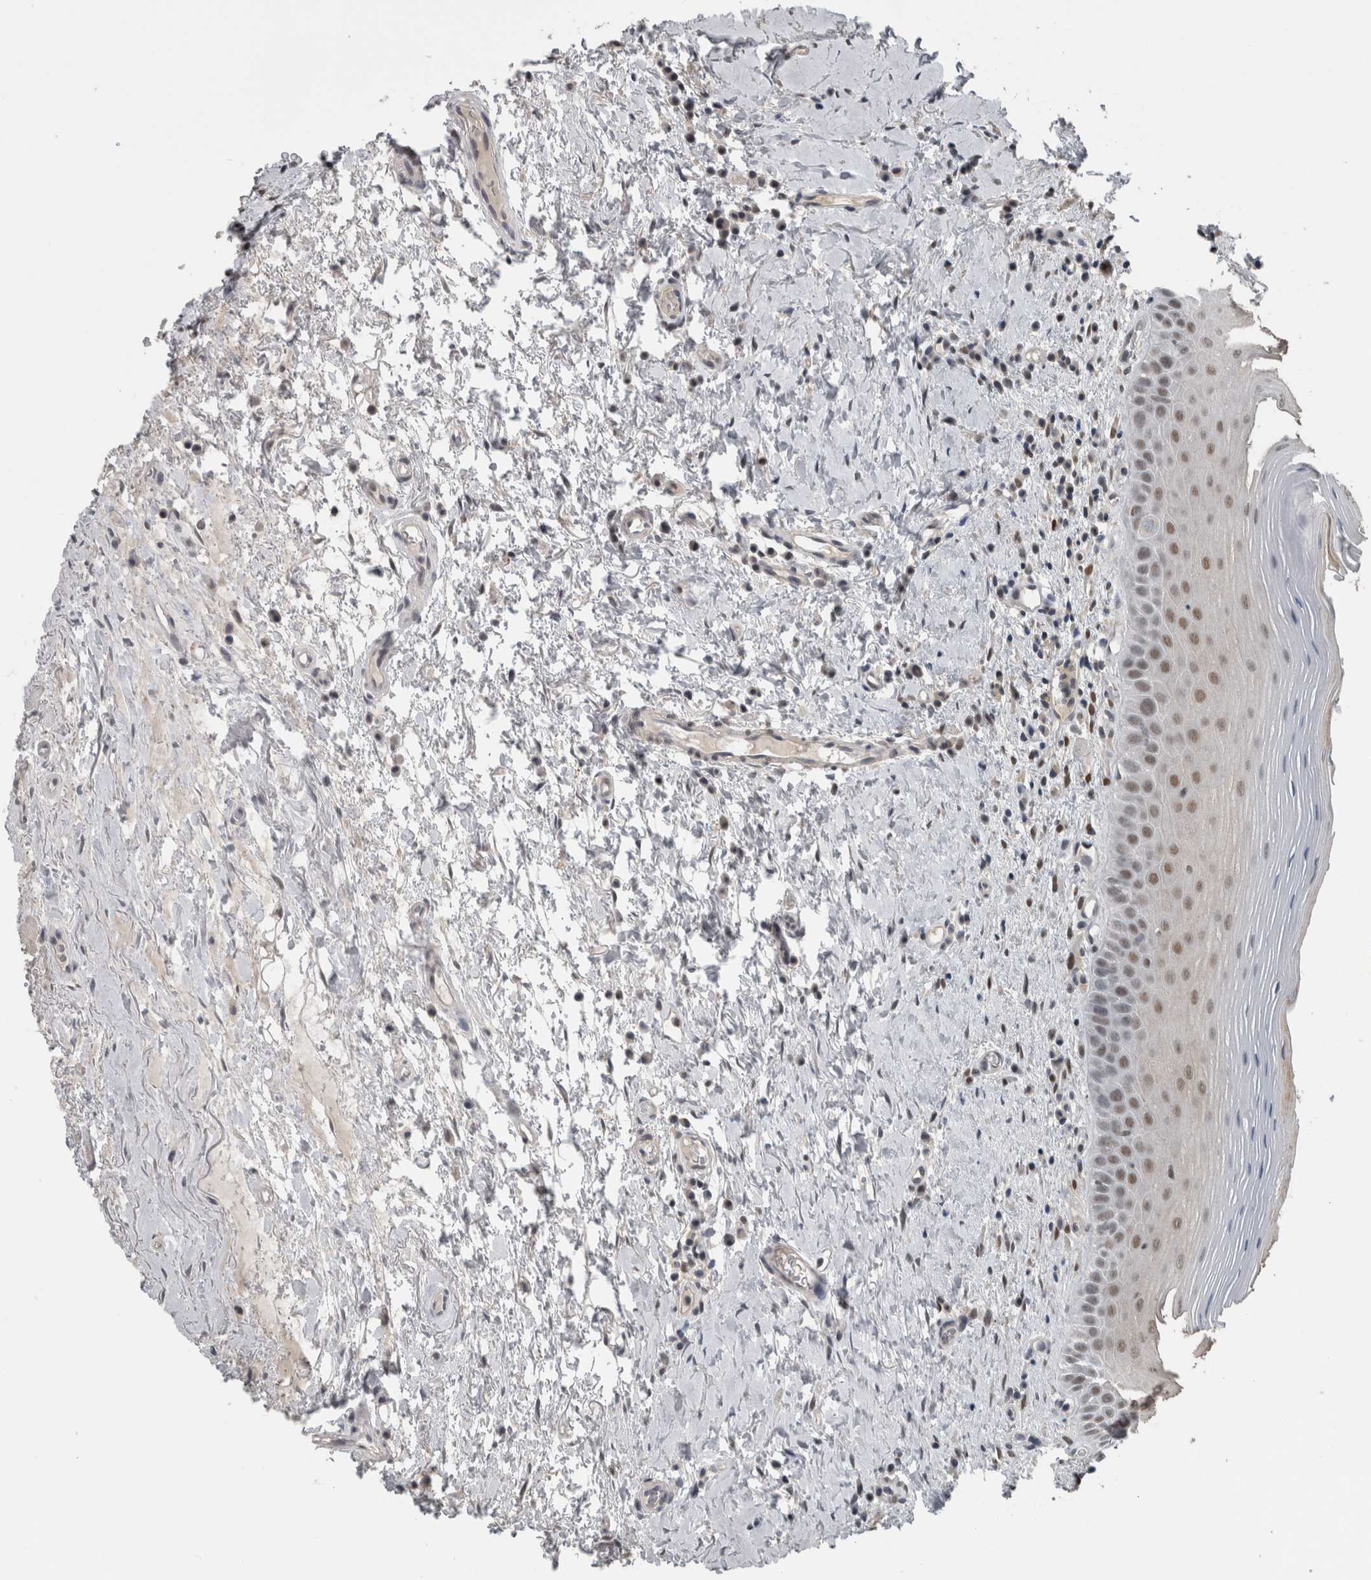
{"staining": {"intensity": "moderate", "quantity": ">75%", "location": "nuclear"}, "tissue": "oral mucosa", "cell_type": "Squamous epithelial cells", "image_type": "normal", "snomed": [{"axis": "morphology", "description": "Normal tissue, NOS"}, {"axis": "topography", "description": "Oral tissue"}], "caption": "The image reveals staining of unremarkable oral mucosa, revealing moderate nuclear protein expression (brown color) within squamous epithelial cells.", "gene": "ZBTB21", "patient": {"sex": "male", "age": 82}}